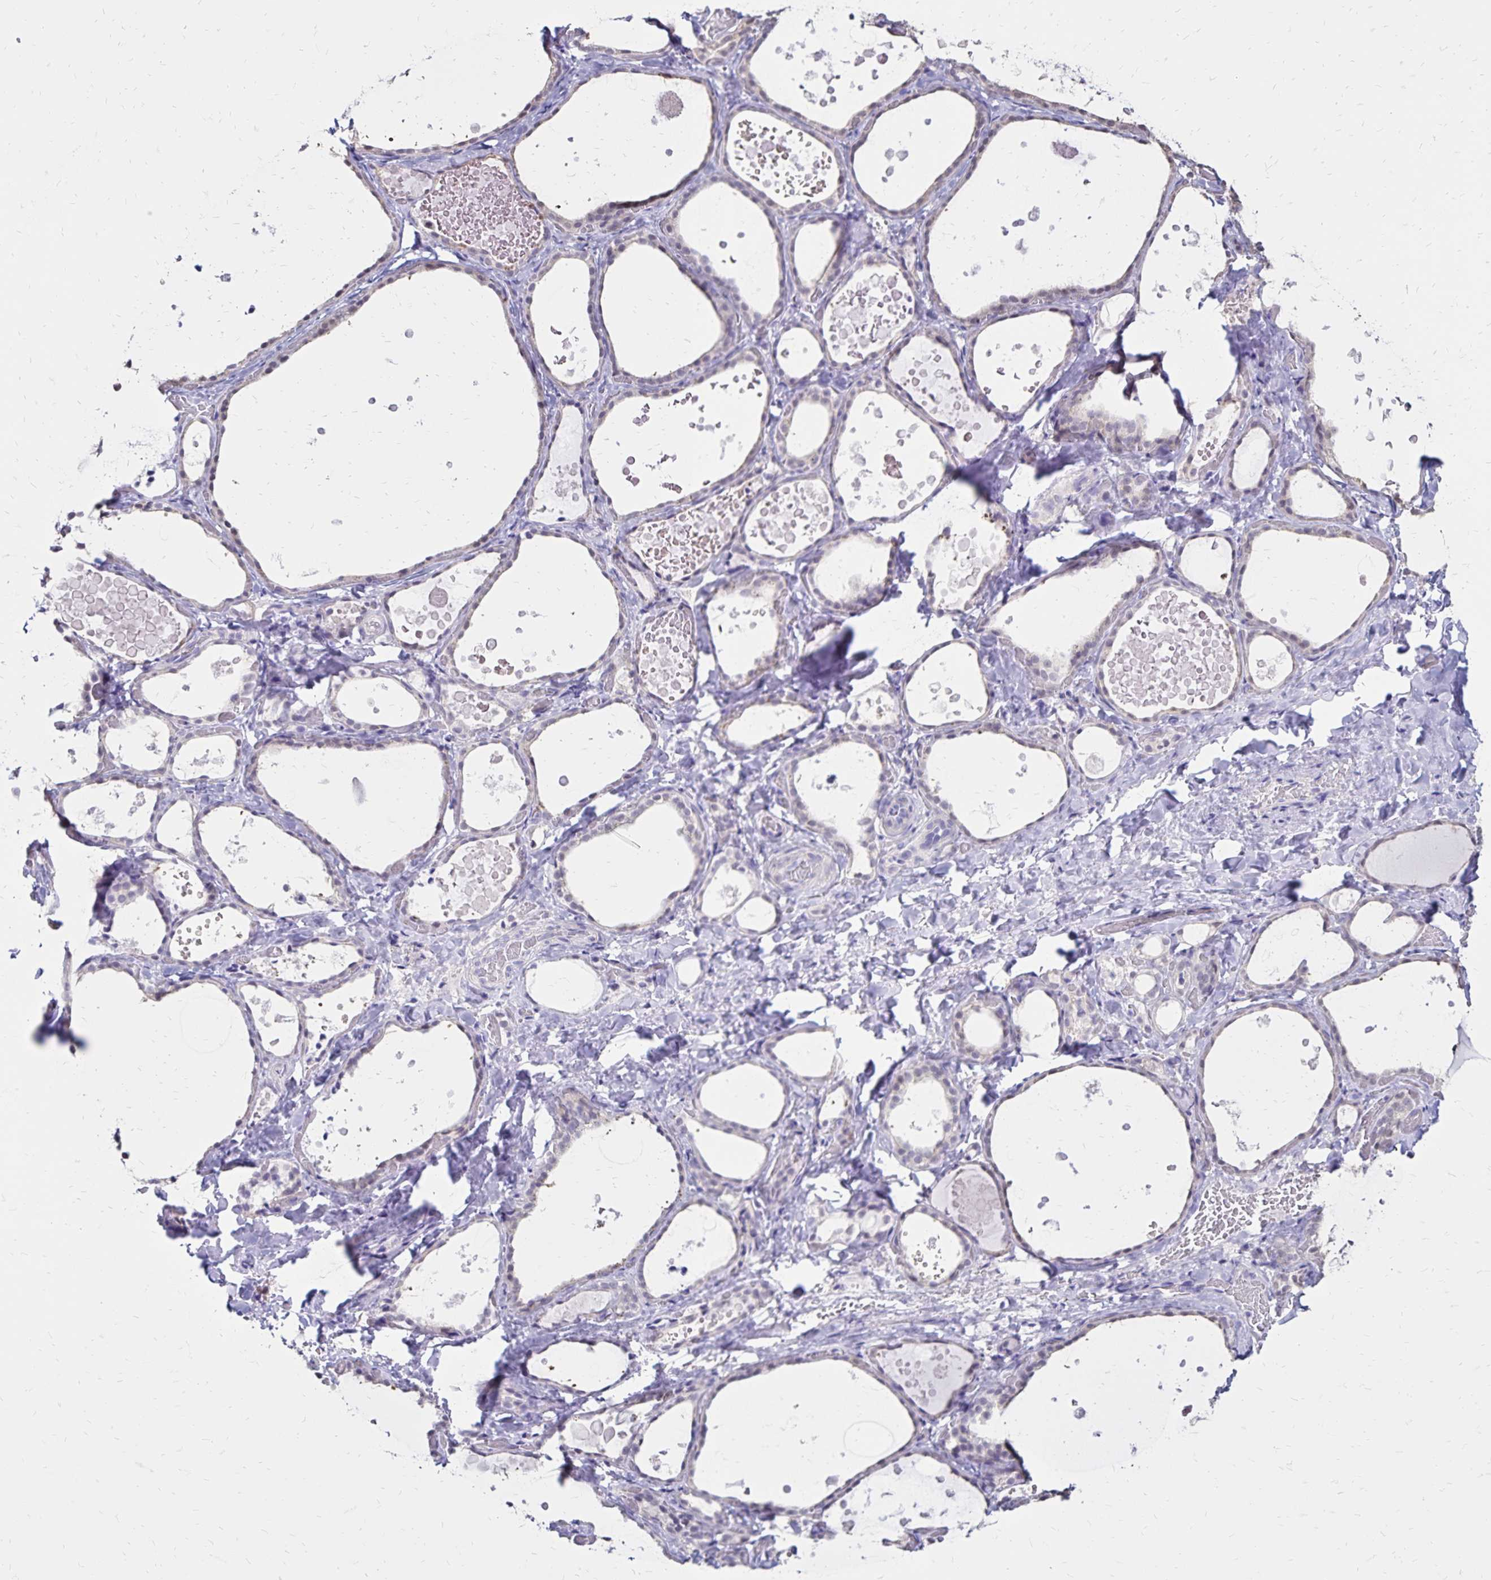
{"staining": {"intensity": "negative", "quantity": "none", "location": "none"}, "tissue": "thyroid gland", "cell_type": "Glandular cells", "image_type": "normal", "snomed": [{"axis": "morphology", "description": "Normal tissue, NOS"}, {"axis": "topography", "description": "Thyroid gland"}], "caption": "IHC histopathology image of benign thyroid gland: human thyroid gland stained with DAB exhibits no significant protein staining in glandular cells.", "gene": "SH3GL3", "patient": {"sex": "female", "age": 56}}